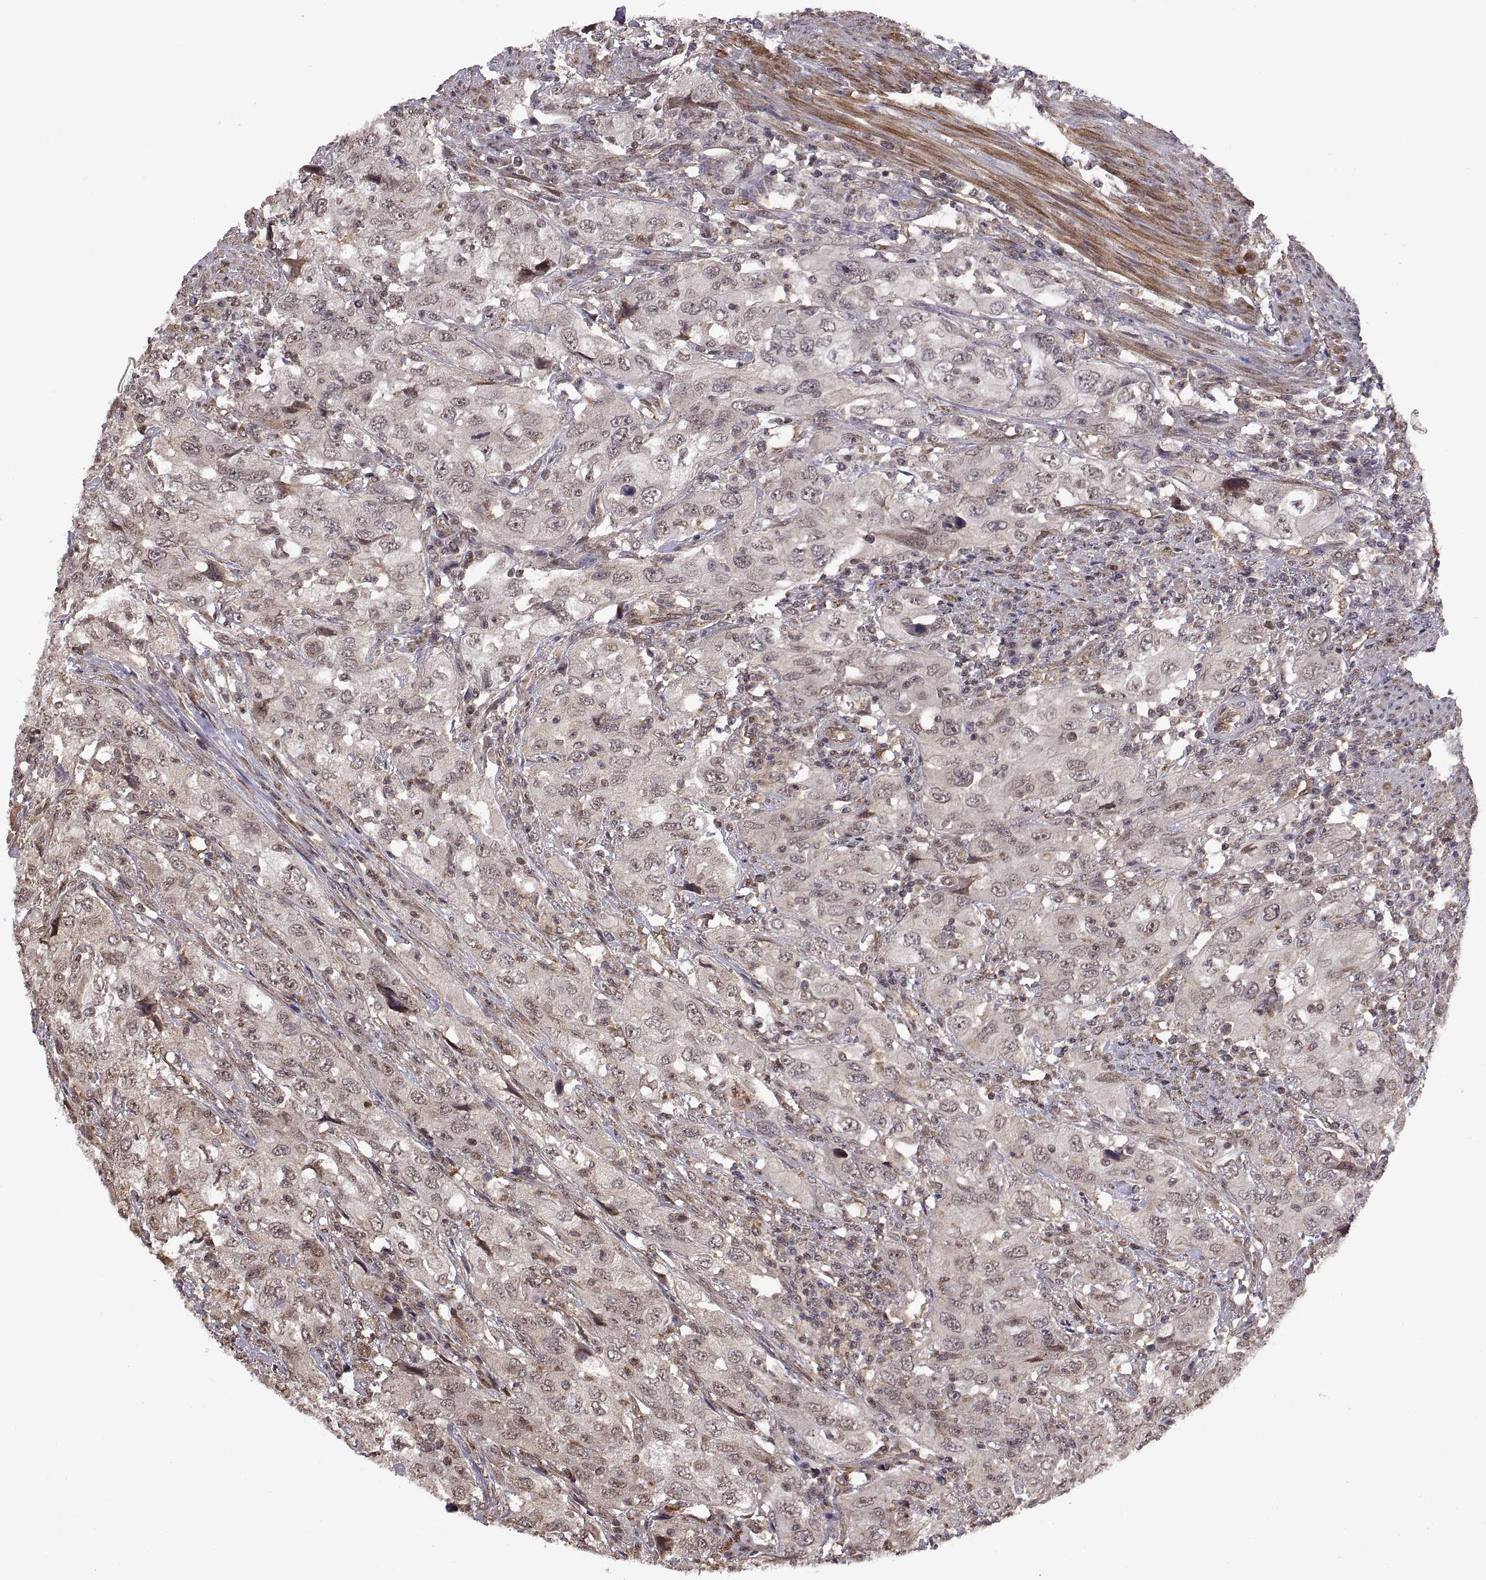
{"staining": {"intensity": "negative", "quantity": "none", "location": "none"}, "tissue": "urothelial cancer", "cell_type": "Tumor cells", "image_type": "cancer", "snomed": [{"axis": "morphology", "description": "Urothelial carcinoma, High grade"}, {"axis": "topography", "description": "Urinary bladder"}], "caption": "Urothelial cancer was stained to show a protein in brown. There is no significant staining in tumor cells.", "gene": "ARRB1", "patient": {"sex": "male", "age": 76}}